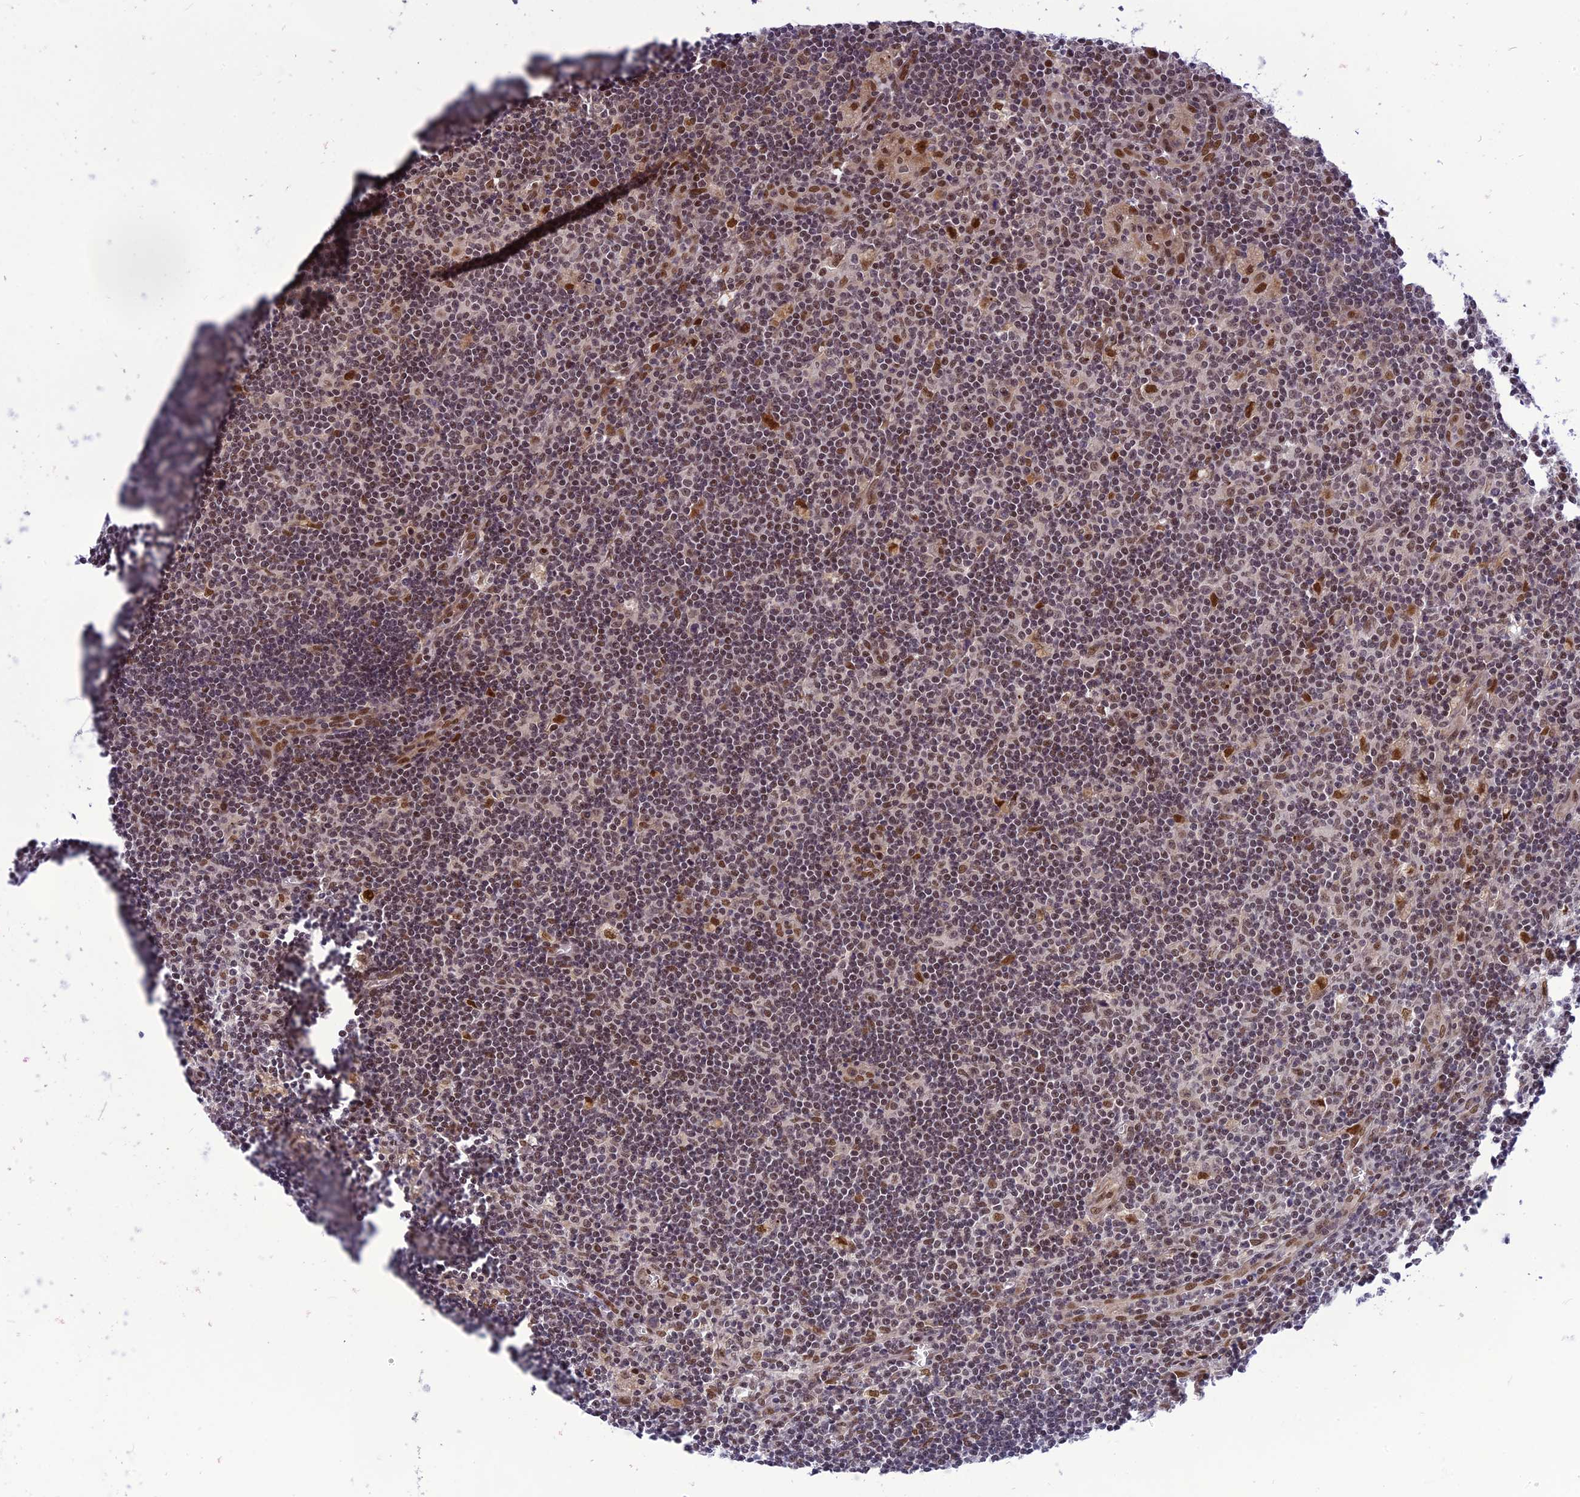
{"staining": {"intensity": "moderate", "quantity": "25%-75%", "location": "nuclear"}, "tissue": "lymph node", "cell_type": "Germinal center cells", "image_type": "normal", "snomed": [{"axis": "morphology", "description": "Normal tissue, NOS"}, {"axis": "topography", "description": "Lymph node"}], "caption": "Protein staining of unremarkable lymph node exhibits moderate nuclear positivity in approximately 25%-75% of germinal center cells.", "gene": "RTRAF", "patient": {"sex": "male", "age": 58}}